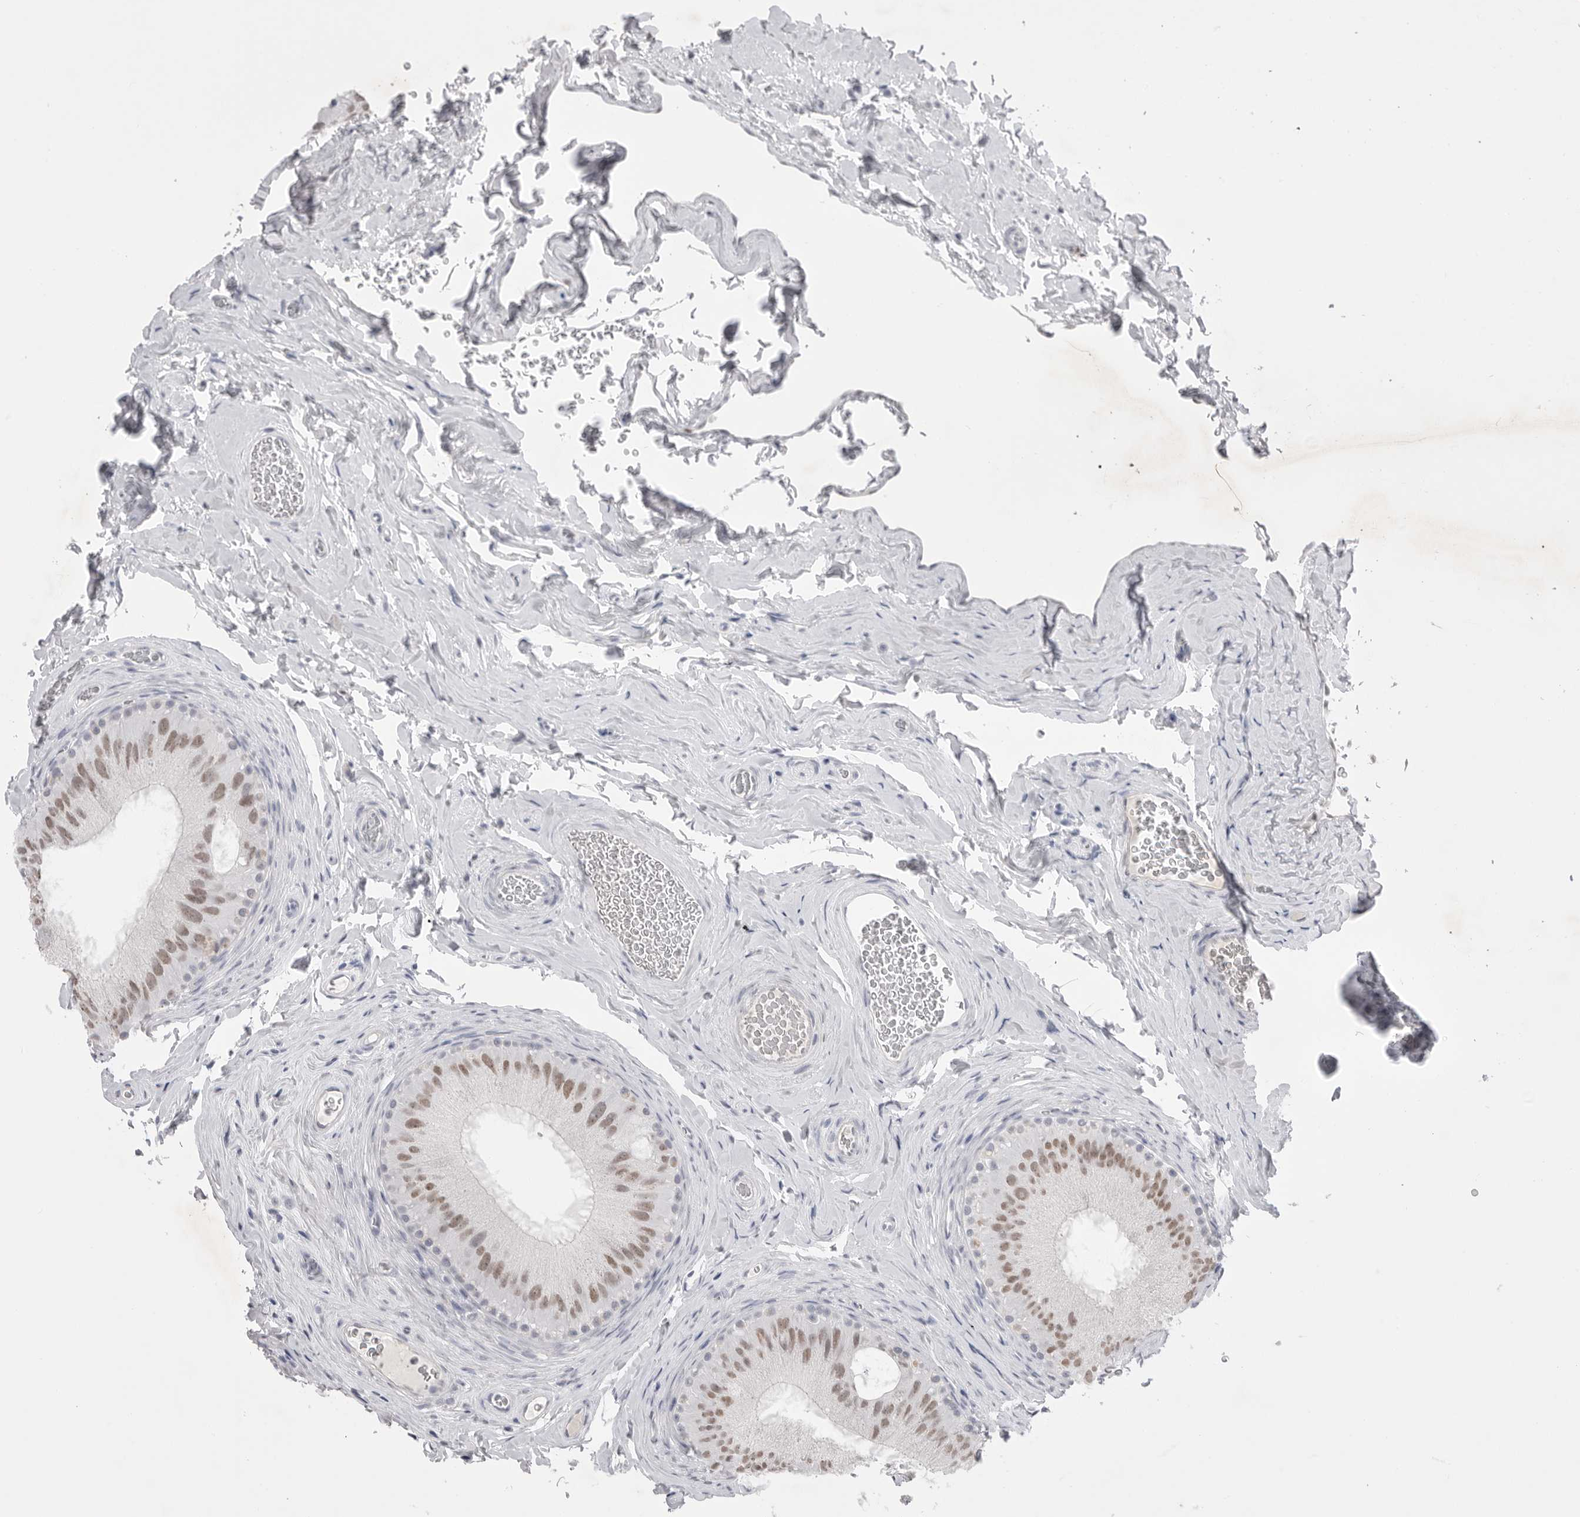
{"staining": {"intensity": "moderate", "quantity": ">75%", "location": "nuclear"}, "tissue": "epididymis", "cell_type": "Glandular cells", "image_type": "normal", "snomed": [{"axis": "morphology", "description": "Normal tissue, NOS"}, {"axis": "topography", "description": "Vascular tissue"}, {"axis": "topography", "description": "Epididymis"}], "caption": "Protein expression analysis of unremarkable epididymis displays moderate nuclear positivity in approximately >75% of glandular cells. Using DAB (brown) and hematoxylin (blue) stains, captured at high magnification using brightfield microscopy.", "gene": "ZBTB7B", "patient": {"sex": "male", "age": 49}}